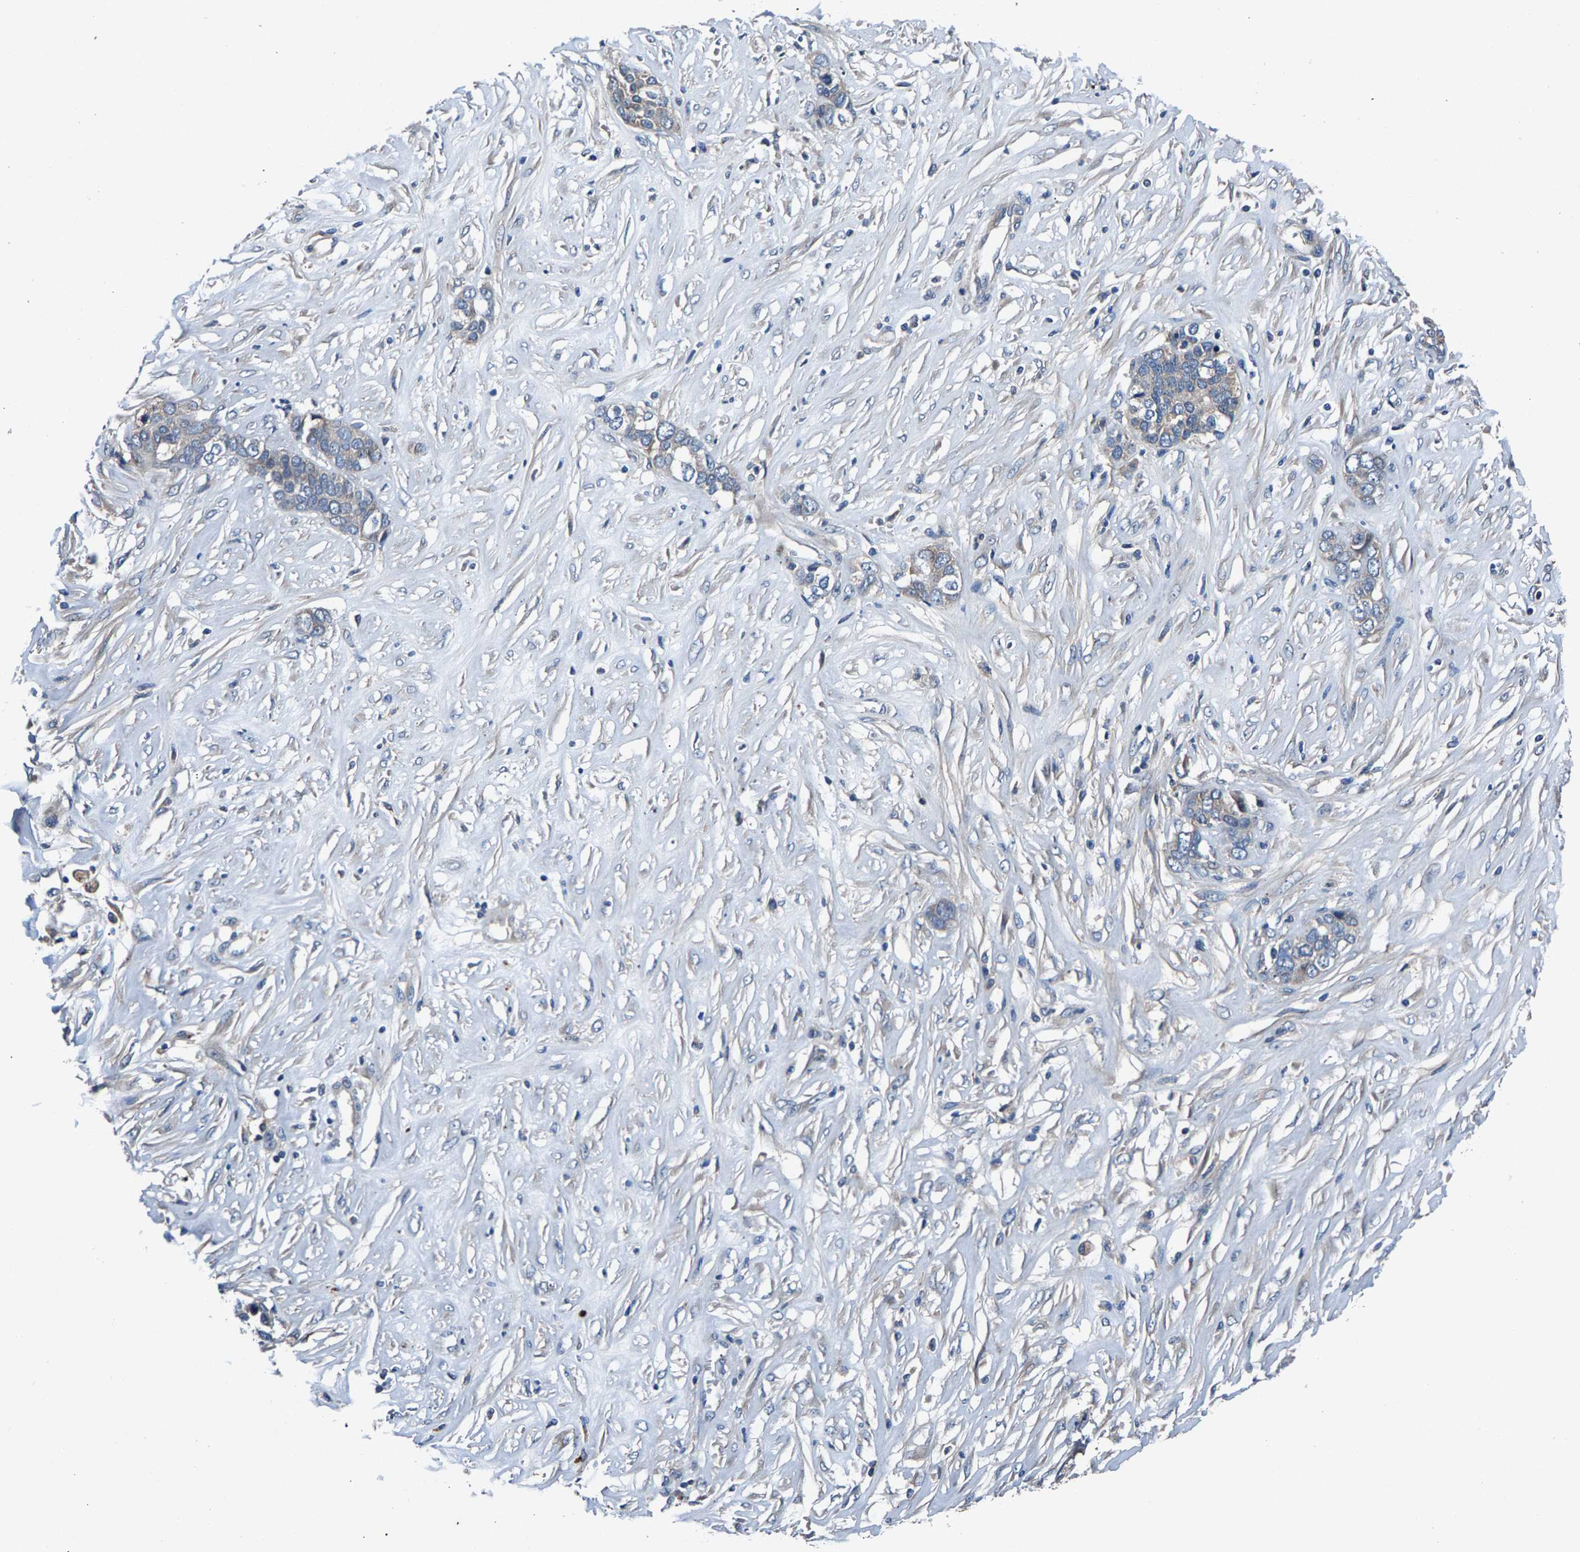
{"staining": {"intensity": "negative", "quantity": "none", "location": "none"}, "tissue": "ovarian cancer", "cell_type": "Tumor cells", "image_type": "cancer", "snomed": [{"axis": "morphology", "description": "Cystadenocarcinoma, serous, NOS"}, {"axis": "topography", "description": "Ovary"}], "caption": "Ovarian cancer (serous cystadenocarcinoma) was stained to show a protein in brown. There is no significant positivity in tumor cells.", "gene": "PRXL2C", "patient": {"sex": "female", "age": 44}}